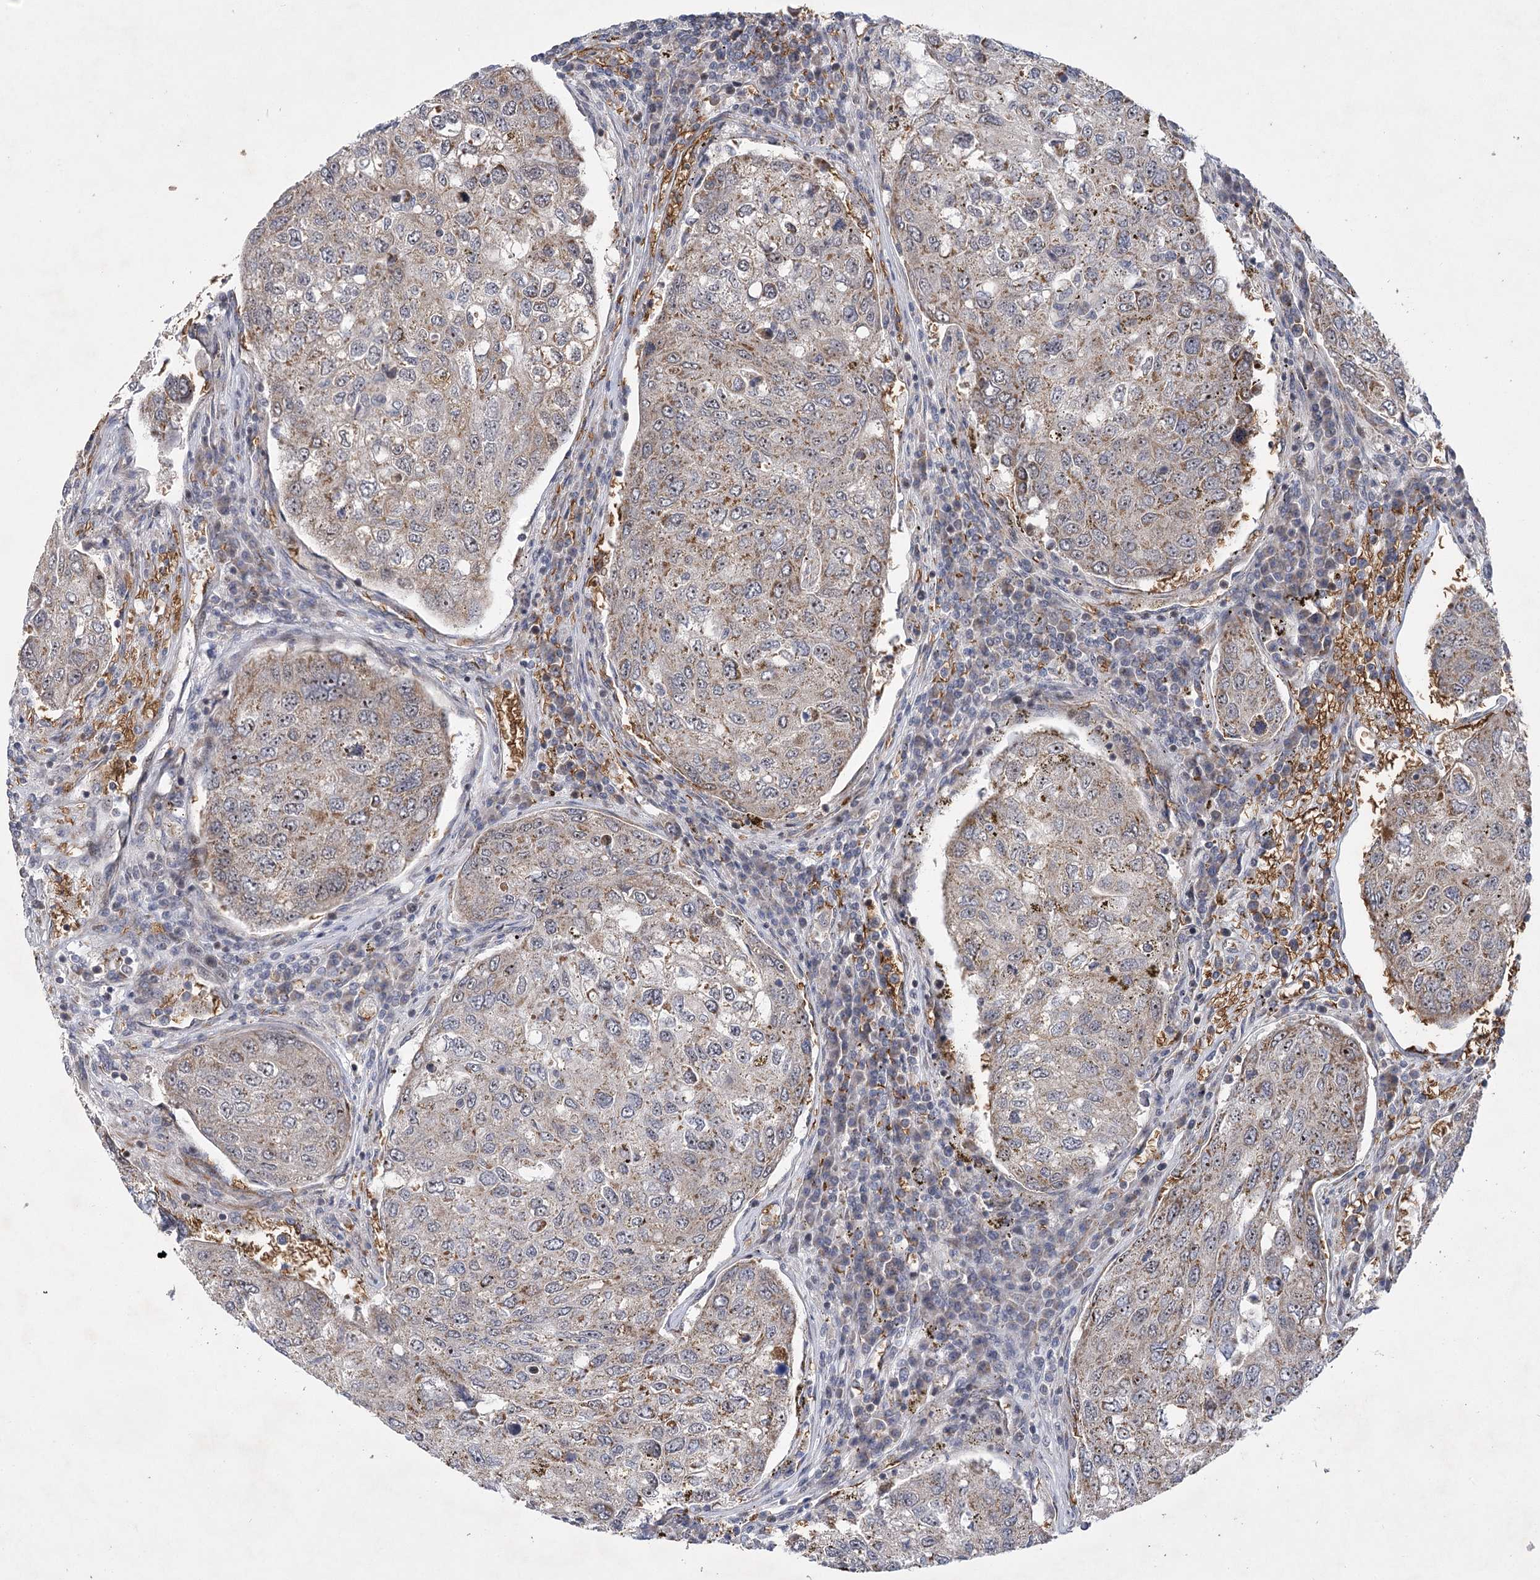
{"staining": {"intensity": "moderate", "quantity": "<25%", "location": "cytoplasmic/membranous"}, "tissue": "urothelial cancer", "cell_type": "Tumor cells", "image_type": "cancer", "snomed": [{"axis": "morphology", "description": "Urothelial carcinoma, High grade"}, {"axis": "topography", "description": "Lymph node"}, {"axis": "topography", "description": "Urinary bladder"}], "caption": "Immunohistochemistry (IHC) photomicrograph of neoplastic tissue: human urothelial cancer stained using immunohistochemistry (IHC) shows low levels of moderate protein expression localized specifically in the cytoplasmic/membranous of tumor cells, appearing as a cytoplasmic/membranous brown color.", "gene": "NSMCE4A", "patient": {"sex": "male", "age": 51}}